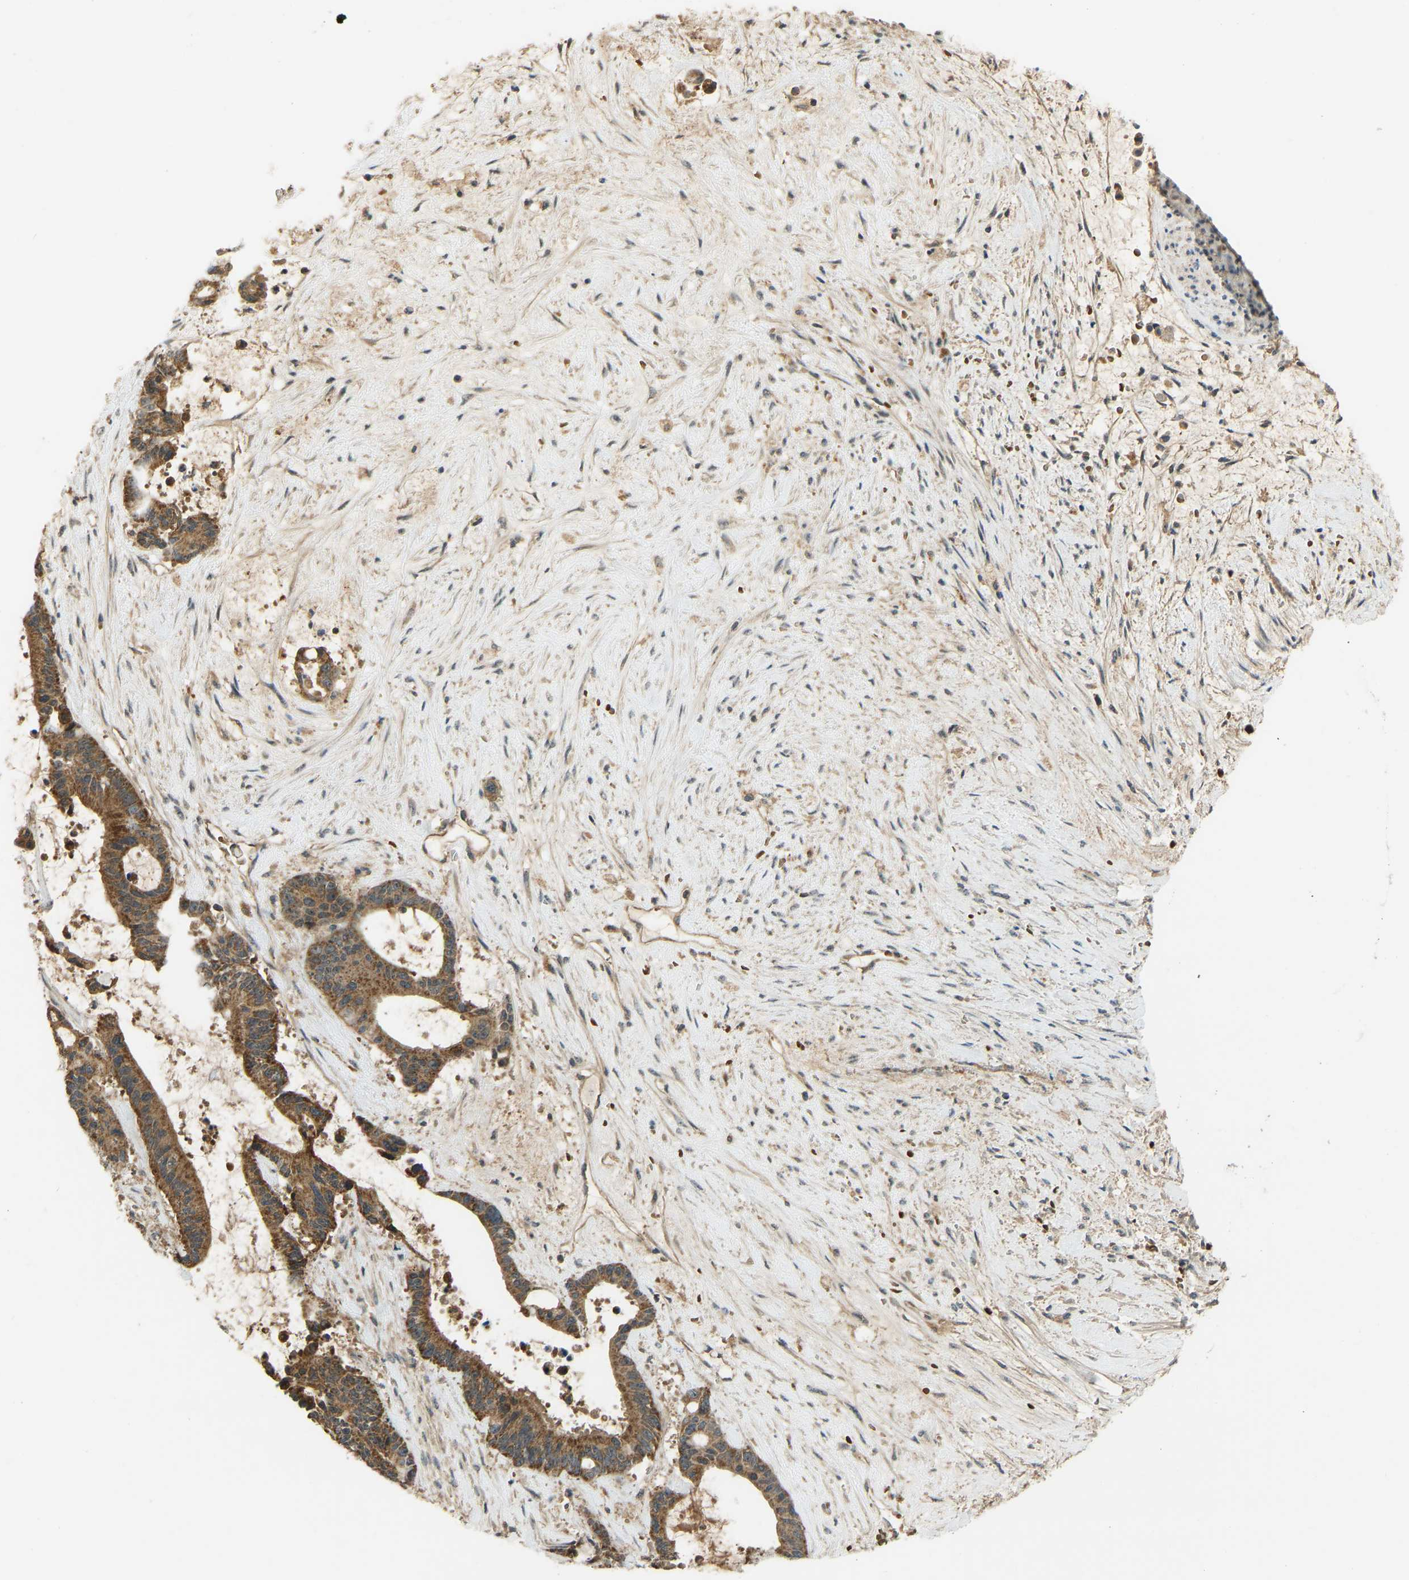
{"staining": {"intensity": "strong", "quantity": ">75%", "location": "cytoplasmic/membranous"}, "tissue": "liver cancer", "cell_type": "Tumor cells", "image_type": "cancer", "snomed": [{"axis": "morphology", "description": "Normal tissue, NOS"}, {"axis": "morphology", "description": "Cholangiocarcinoma"}, {"axis": "topography", "description": "Liver"}, {"axis": "topography", "description": "Peripheral nerve tissue"}], "caption": "Protein analysis of liver cancer (cholangiocarcinoma) tissue displays strong cytoplasmic/membranous expression in approximately >75% of tumor cells.", "gene": "ZNF71", "patient": {"sex": "female", "age": 73}}